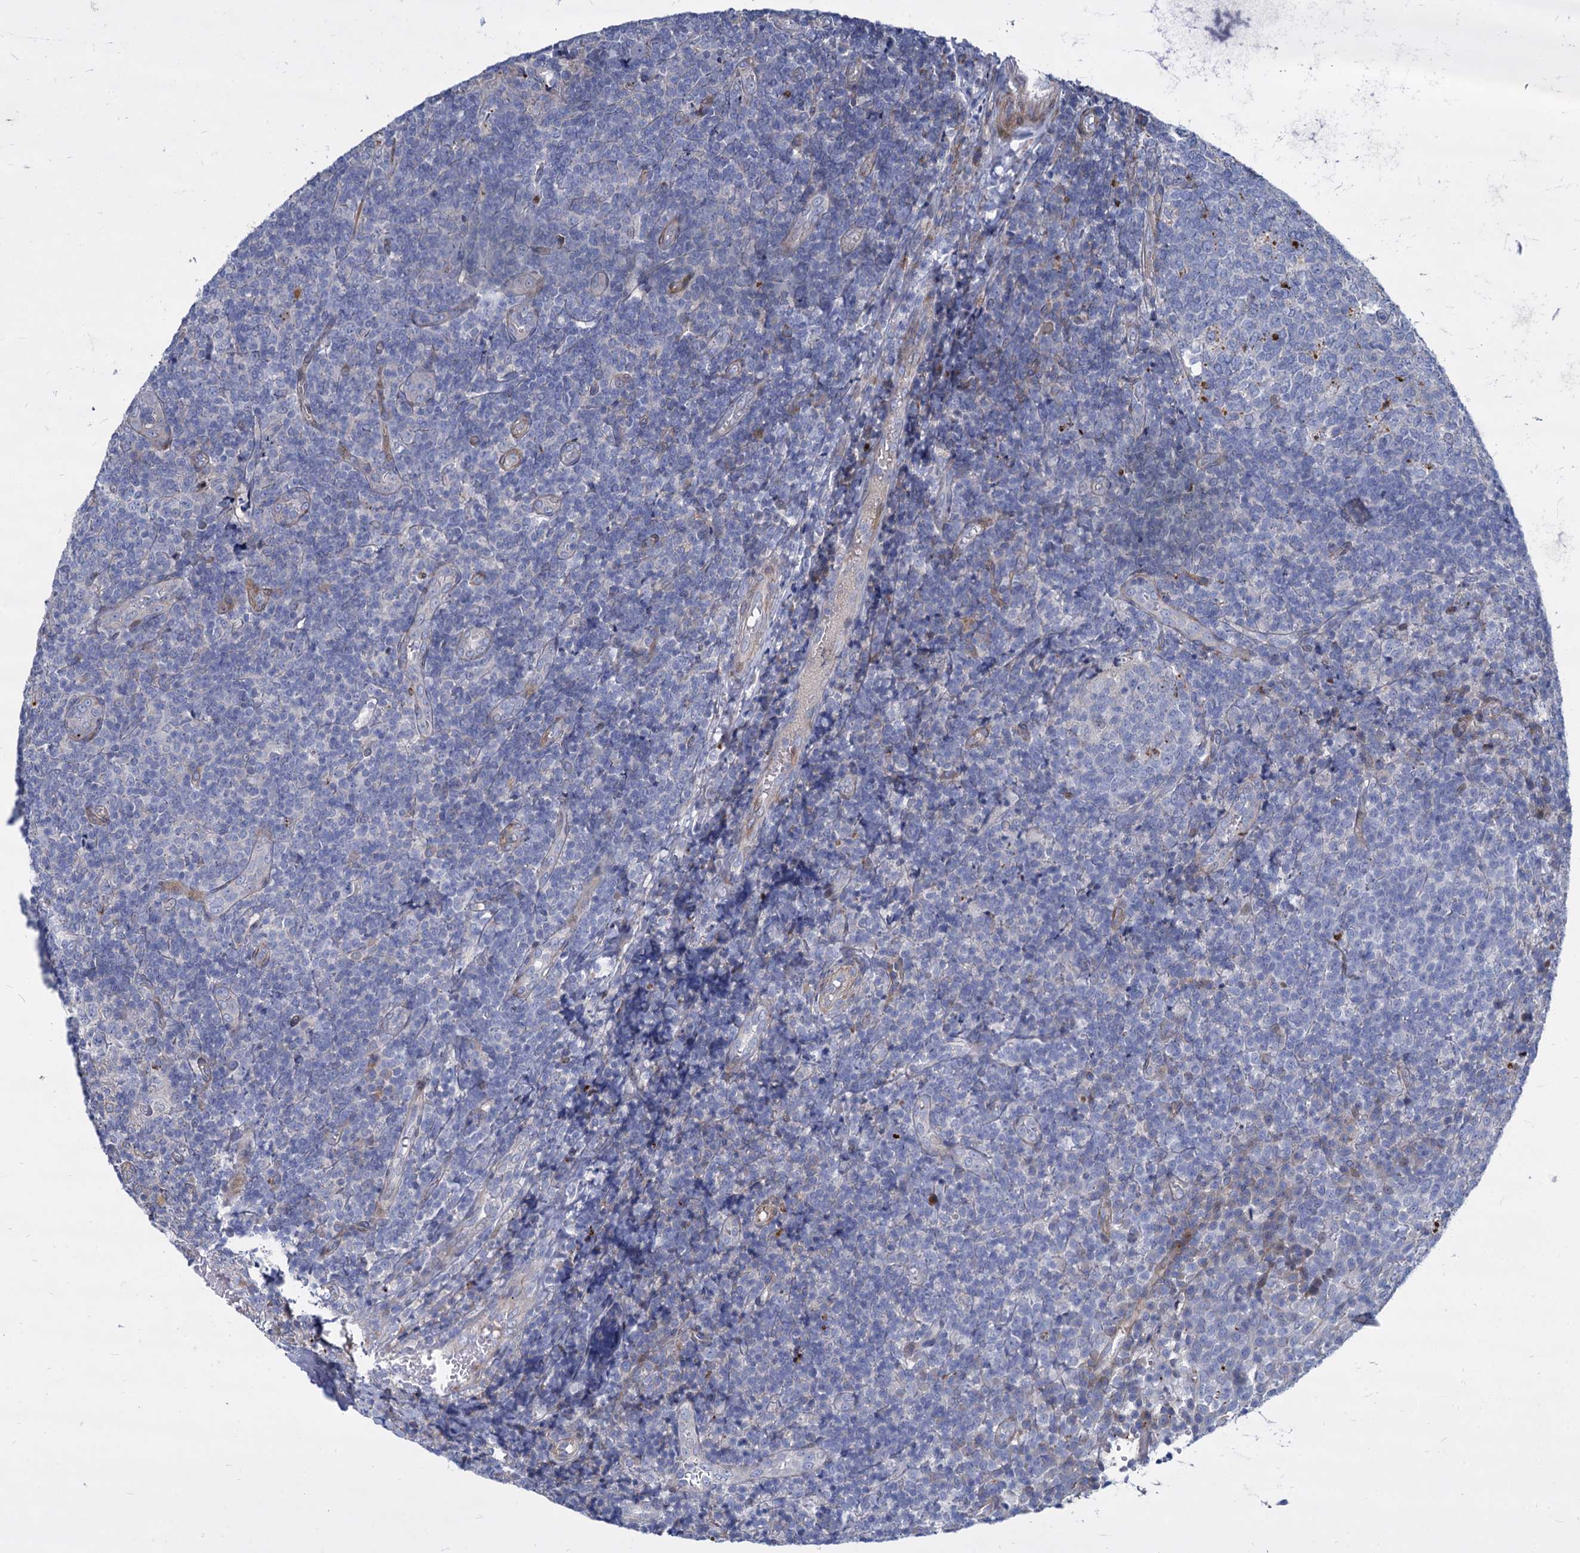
{"staining": {"intensity": "negative", "quantity": "none", "location": "none"}, "tissue": "tonsil", "cell_type": "Germinal center cells", "image_type": "normal", "snomed": [{"axis": "morphology", "description": "Normal tissue, NOS"}, {"axis": "topography", "description": "Tonsil"}], "caption": "High power microscopy image of an IHC image of normal tonsil, revealing no significant expression in germinal center cells.", "gene": "TRIM77", "patient": {"sex": "female", "age": 19}}